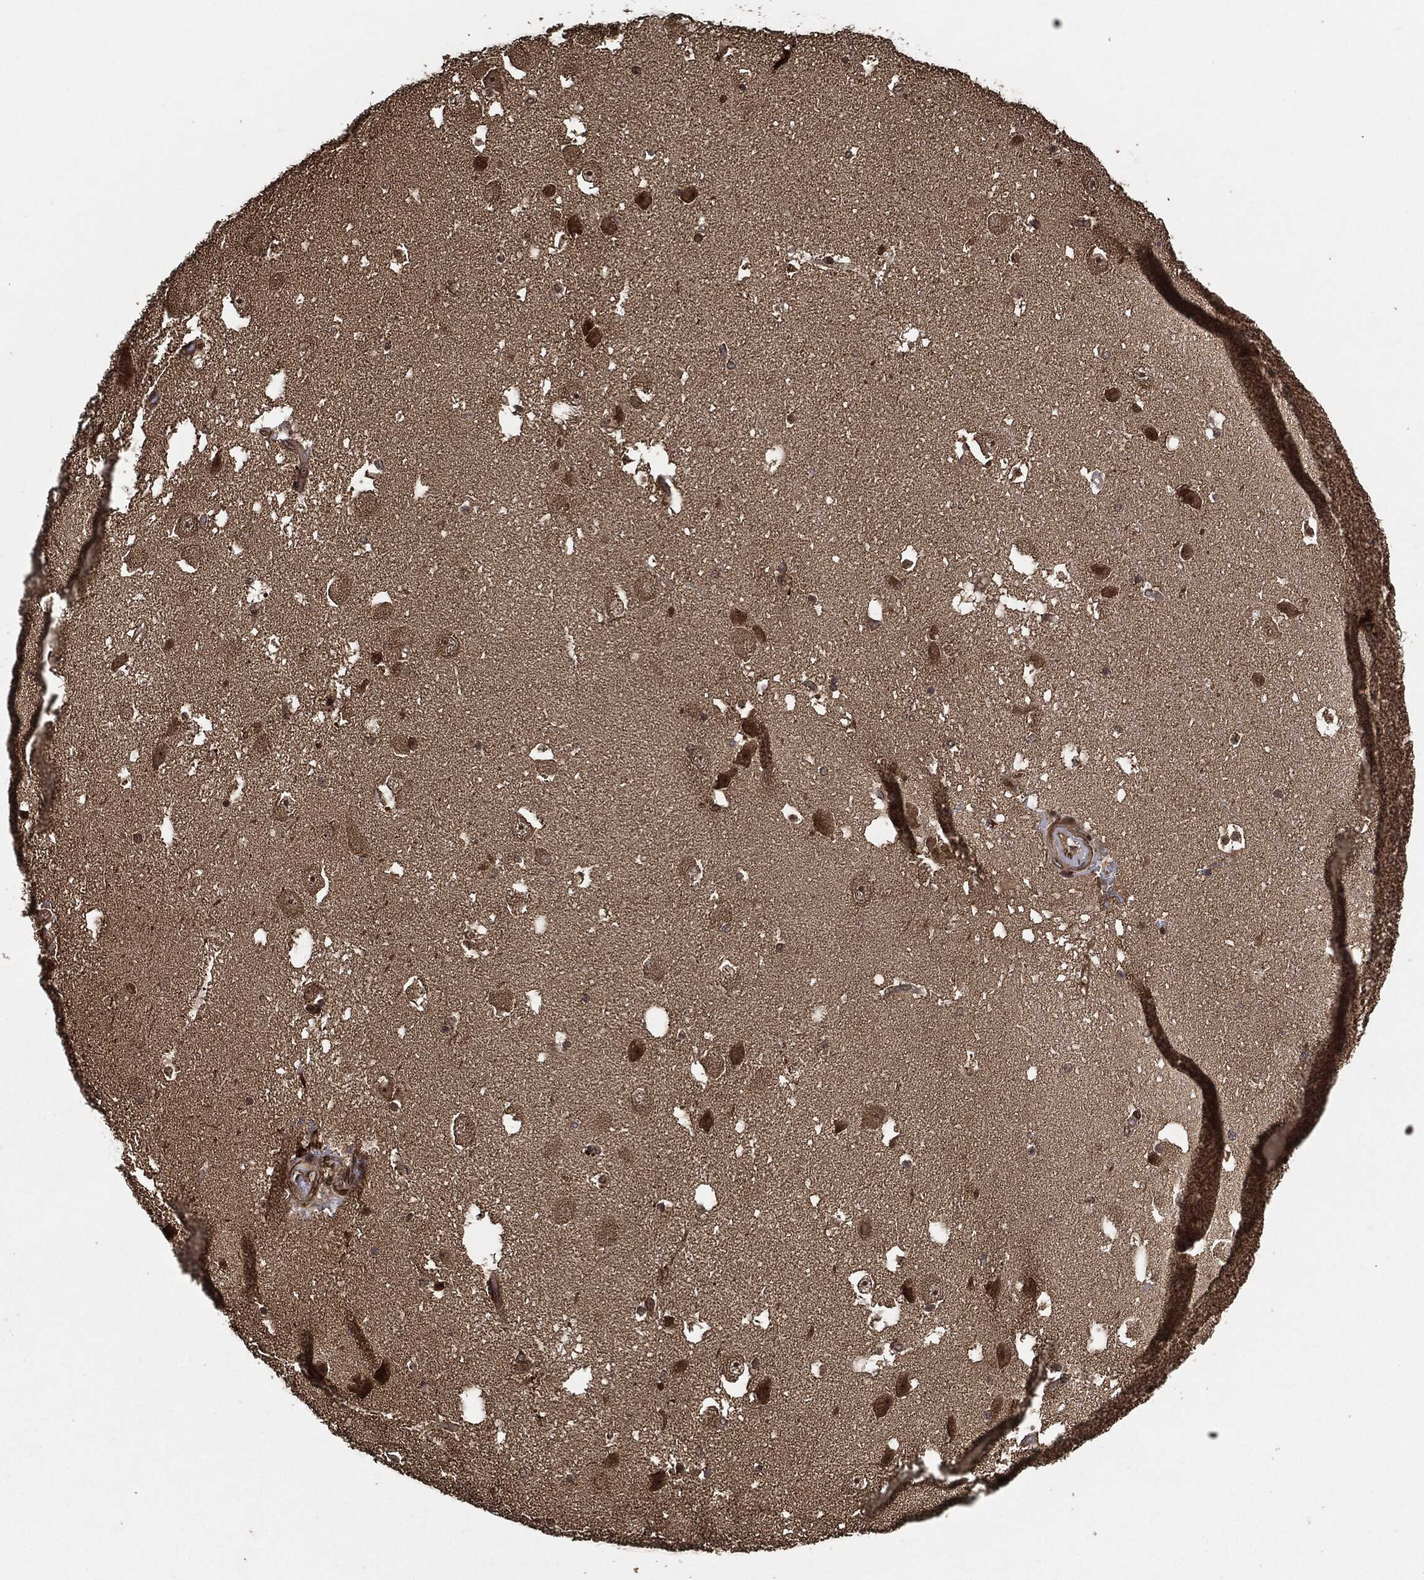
{"staining": {"intensity": "strong", "quantity": "<25%", "location": "nuclear"}, "tissue": "hippocampus", "cell_type": "Glial cells", "image_type": "normal", "snomed": [{"axis": "morphology", "description": "Normal tissue, NOS"}, {"axis": "topography", "description": "Hippocampus"}], "caption": "The immunohistochemical stain highlights strong nuclear expression in glial cells of benign hippocampus.", "gene": "PDK1", "patient": {"sex": "male", "age": 51}}